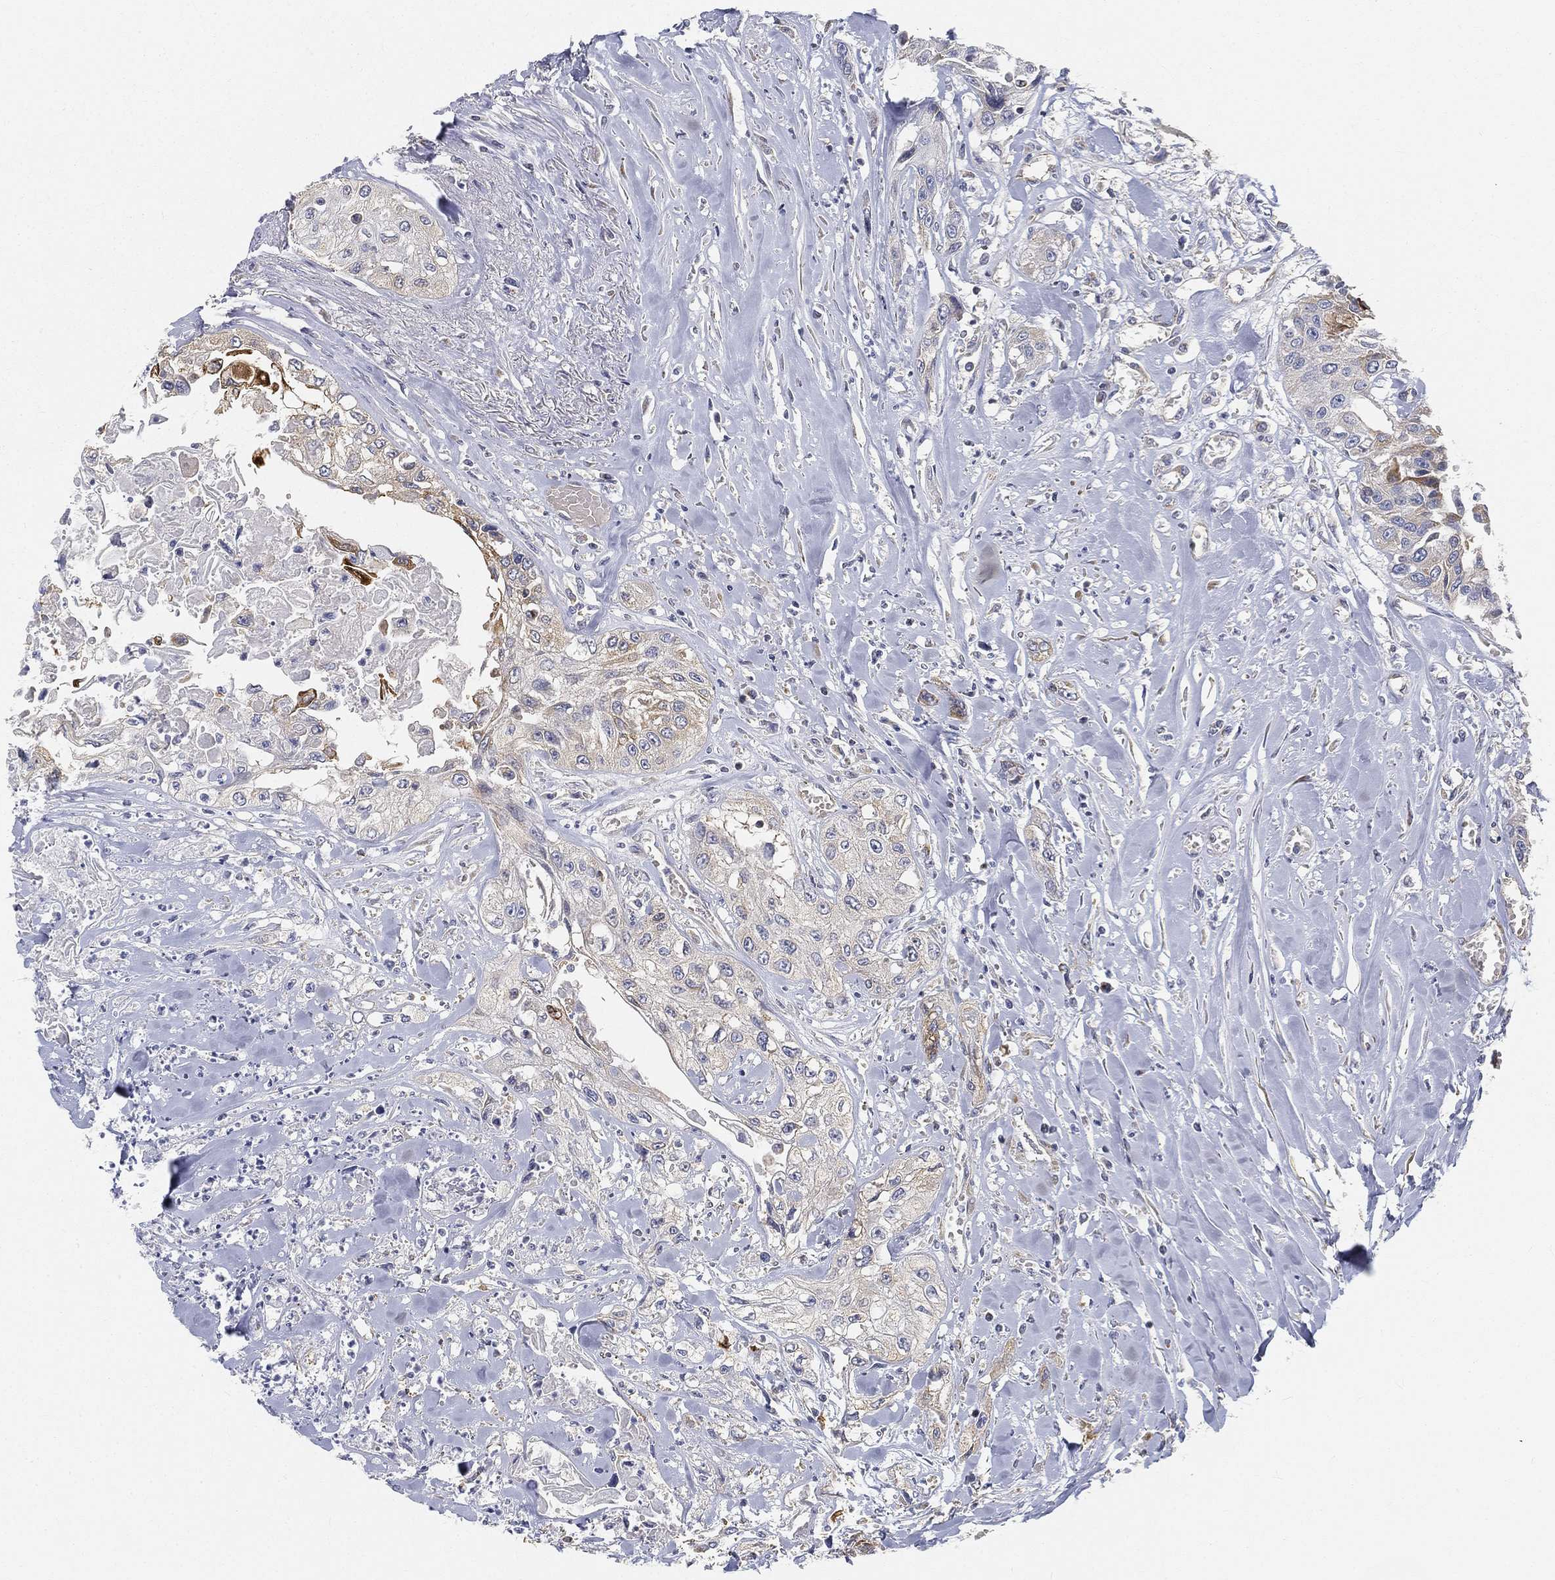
{"staining": {"intensity": "negative", "quantity": "none", "location": "none"}, "tissue": "head and neck cancer", "cell_type": "Tumor cells", "image_type": "cancer", "snomed": [{"axis": "morphology", "description": "Normal tissue, NOS"}, {"axis": "morphology", "description": "Squamous cell carcinoma, NOS"}, {"axis": "topography", "description": "Oral tissue"}, {"axis": "topography", "description": "Peripheral nerve tissue"}, {"axis": "topography", "description": "Head-Neck"}], "caption": "A micrograph of squamous cell carcinoma (head and neck) stained for a protein shows no brown staining in tumor cells.", "gene": "TMEM25", "patient": {"sex": "female", "age": 59}}